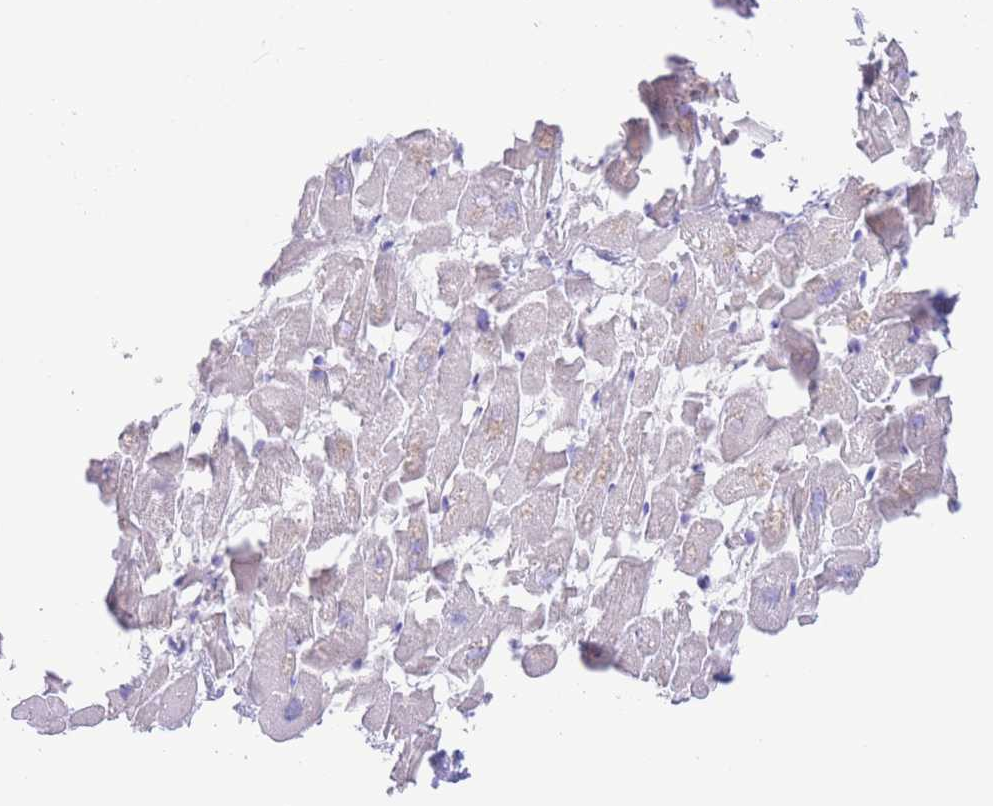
{"staining": {"intensity": "negative", "quantity": "none", "location": "none"}, "tissue": "heart muscle", "cell_type": "Cardiomyocytes", "image_type": "normal", "snomed": [{"axis": "morphology", "description": "Normal tissue, NOS"}, {"axis": "topography", "description": "Heart"}], "caption": "The micrograph displays no staining of cardiomyocytes in unremarkable heart muscle. The staining is performed using DAB brown chromogen with nuclei counter-stained in using hematoxylin.", "gene": "FAH", "patient": {"sex": "female", "age": 64}}